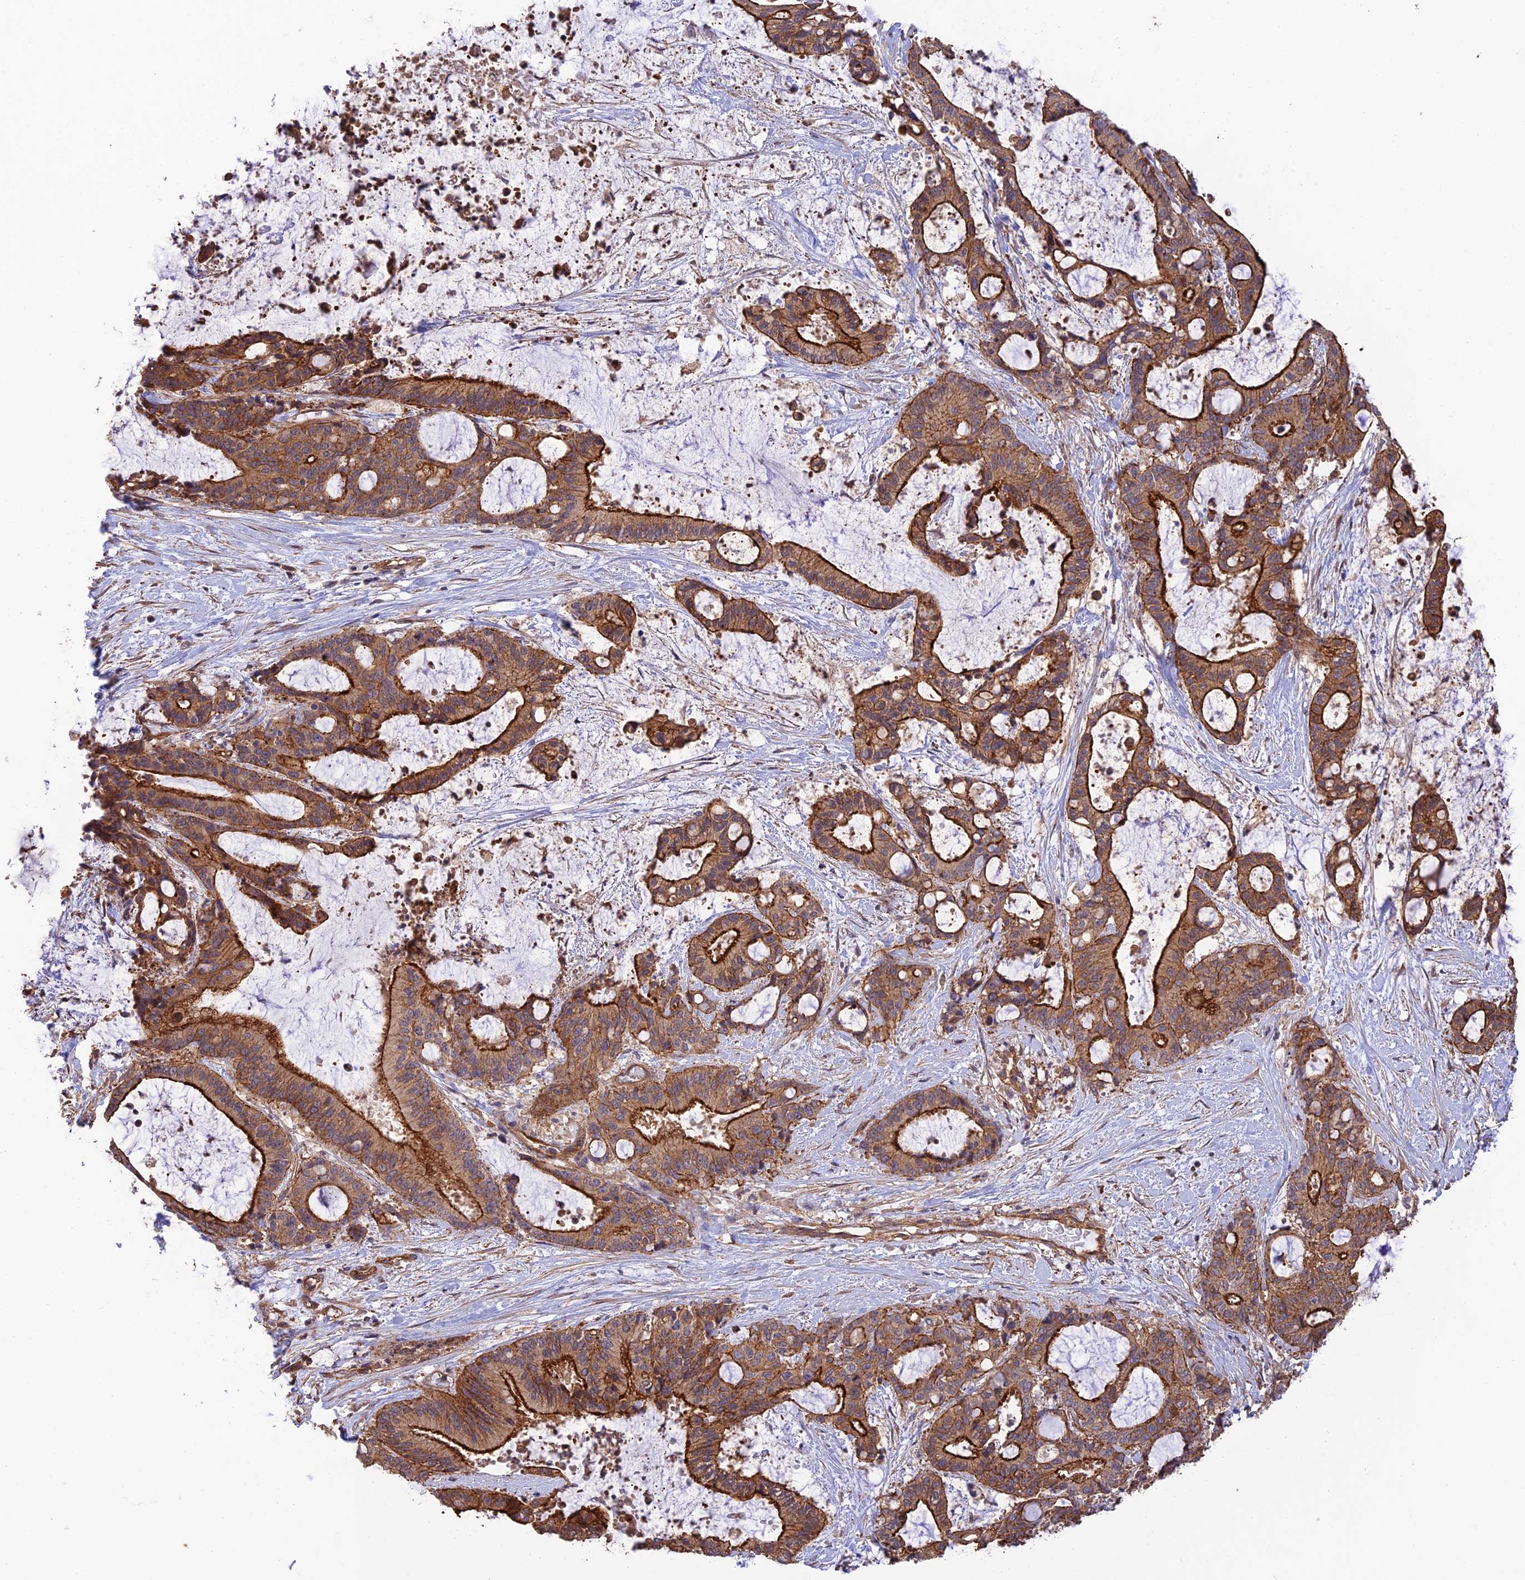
{"staining": {"intensity": "strong", "quantity": ">75%", "location": "cytoplasmic/membranous"}, "tissue": "liver cancer", "cell_type": "Tumor cells", "image_type": "cancer", "snomed": [{"axis": "morphology", "description": "Normal tissue, NOS"}, {"axis": "morphology", "description": "Cholangiocarcinoma"}, {"axis": "topography", "description": "Liver"}, {"axis": "topography", "description": "Peripheral nerve tissue"}], "caption": "Immunohistochemical staining of liver cancer shows high levels of strong cytoplasmic/membranous protein expression in about >75% of tumor cells.", "gene": "HOMER2", "patient": {"sex": "female", "age": 73}}